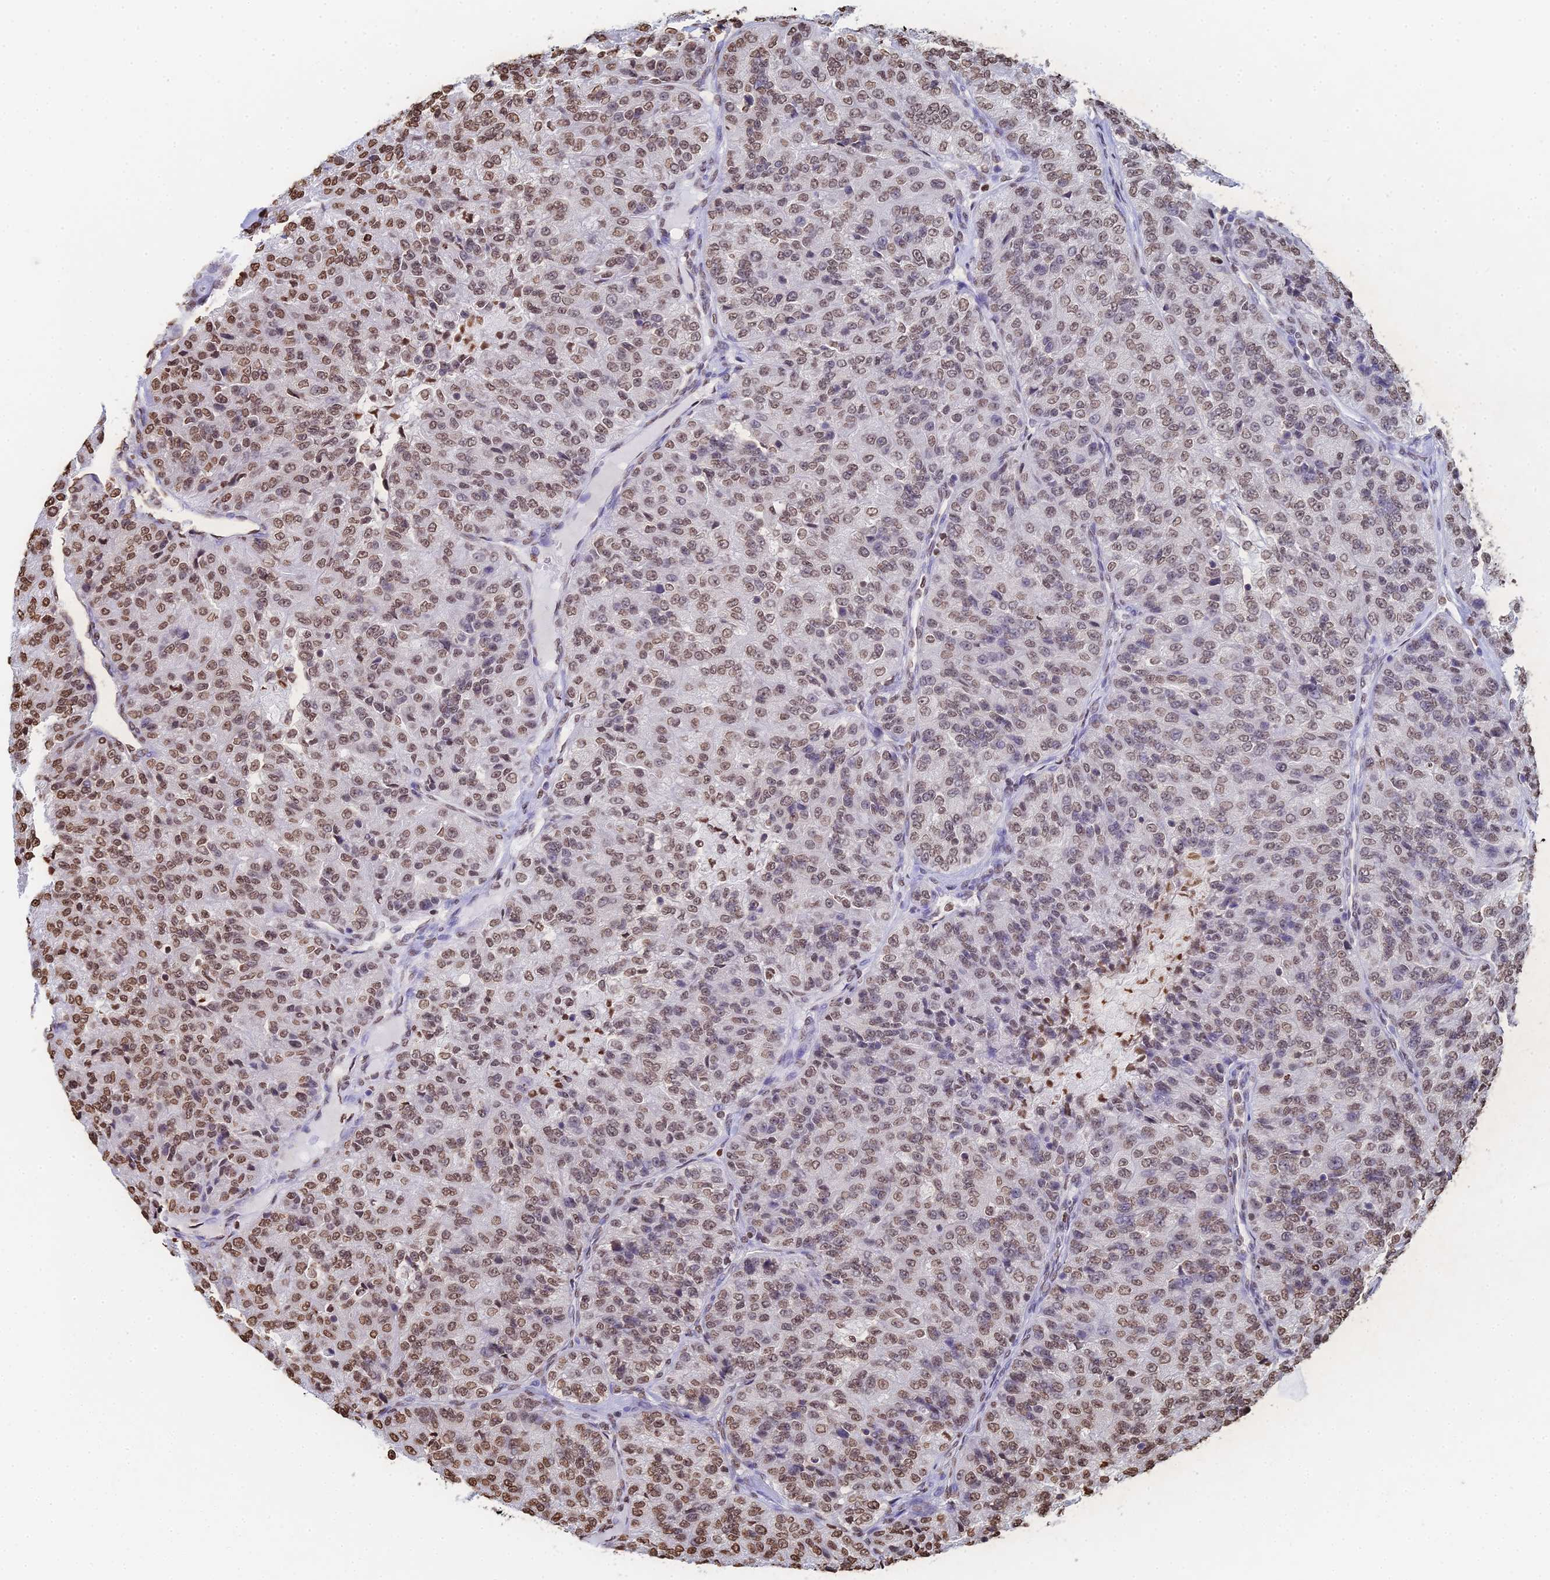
{"staining": {"intensity": "moderate", "quantity": ">75%", "location": "nuclear"}, "tissue": "renal cancer", "cell_type": "Tumor cells", "image_type": "cancer", "snomed": [{"axis": "morphology", "description": "Adenocarcinoma, NOS"}, {"axis": "topography", "description": "Kidney"}], "caption": "This photomicrograph exhibits IHC staining of human renal cancer, with medium moderate nuclear expression in about >75% of tumor cells.", "gene": "GBP3", "patient": {"sex": "female", "age": 63}}